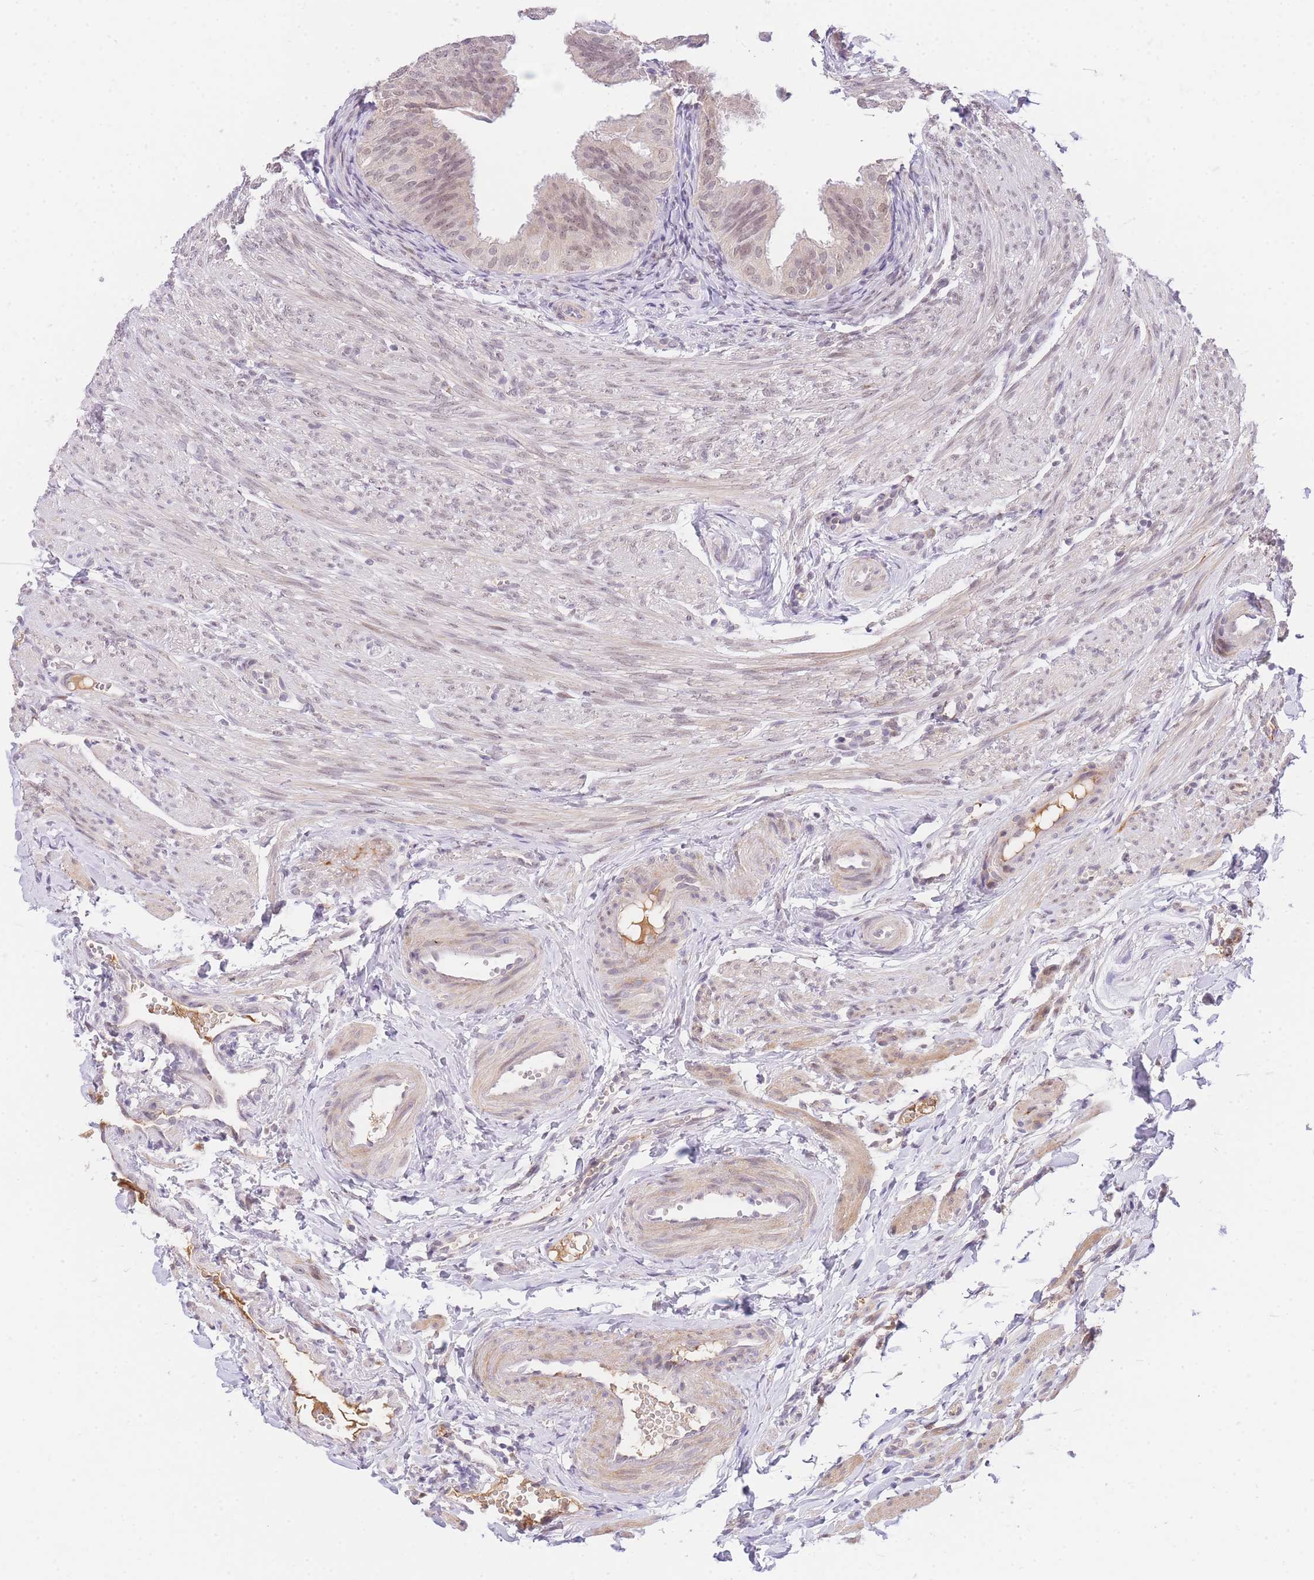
{"staining": {"intensity": "weak", "quantity": "<25%", "location": "nuclear"}, "tissue": "fallopian tube", "cell_type": "Glandular cells", "image_type": "normal", "snomed": [{"axis": "morphology", "description": "Normal tissue, NOS"}, {"axis": "topography", "description": "Fallopian tube"}], "caption": "Protein analysis of normal fallopian tube exhibits no significant expression in glandular cells.", "gene": "SLC25A33", "patient": {"sex": "female", "age": 35}}